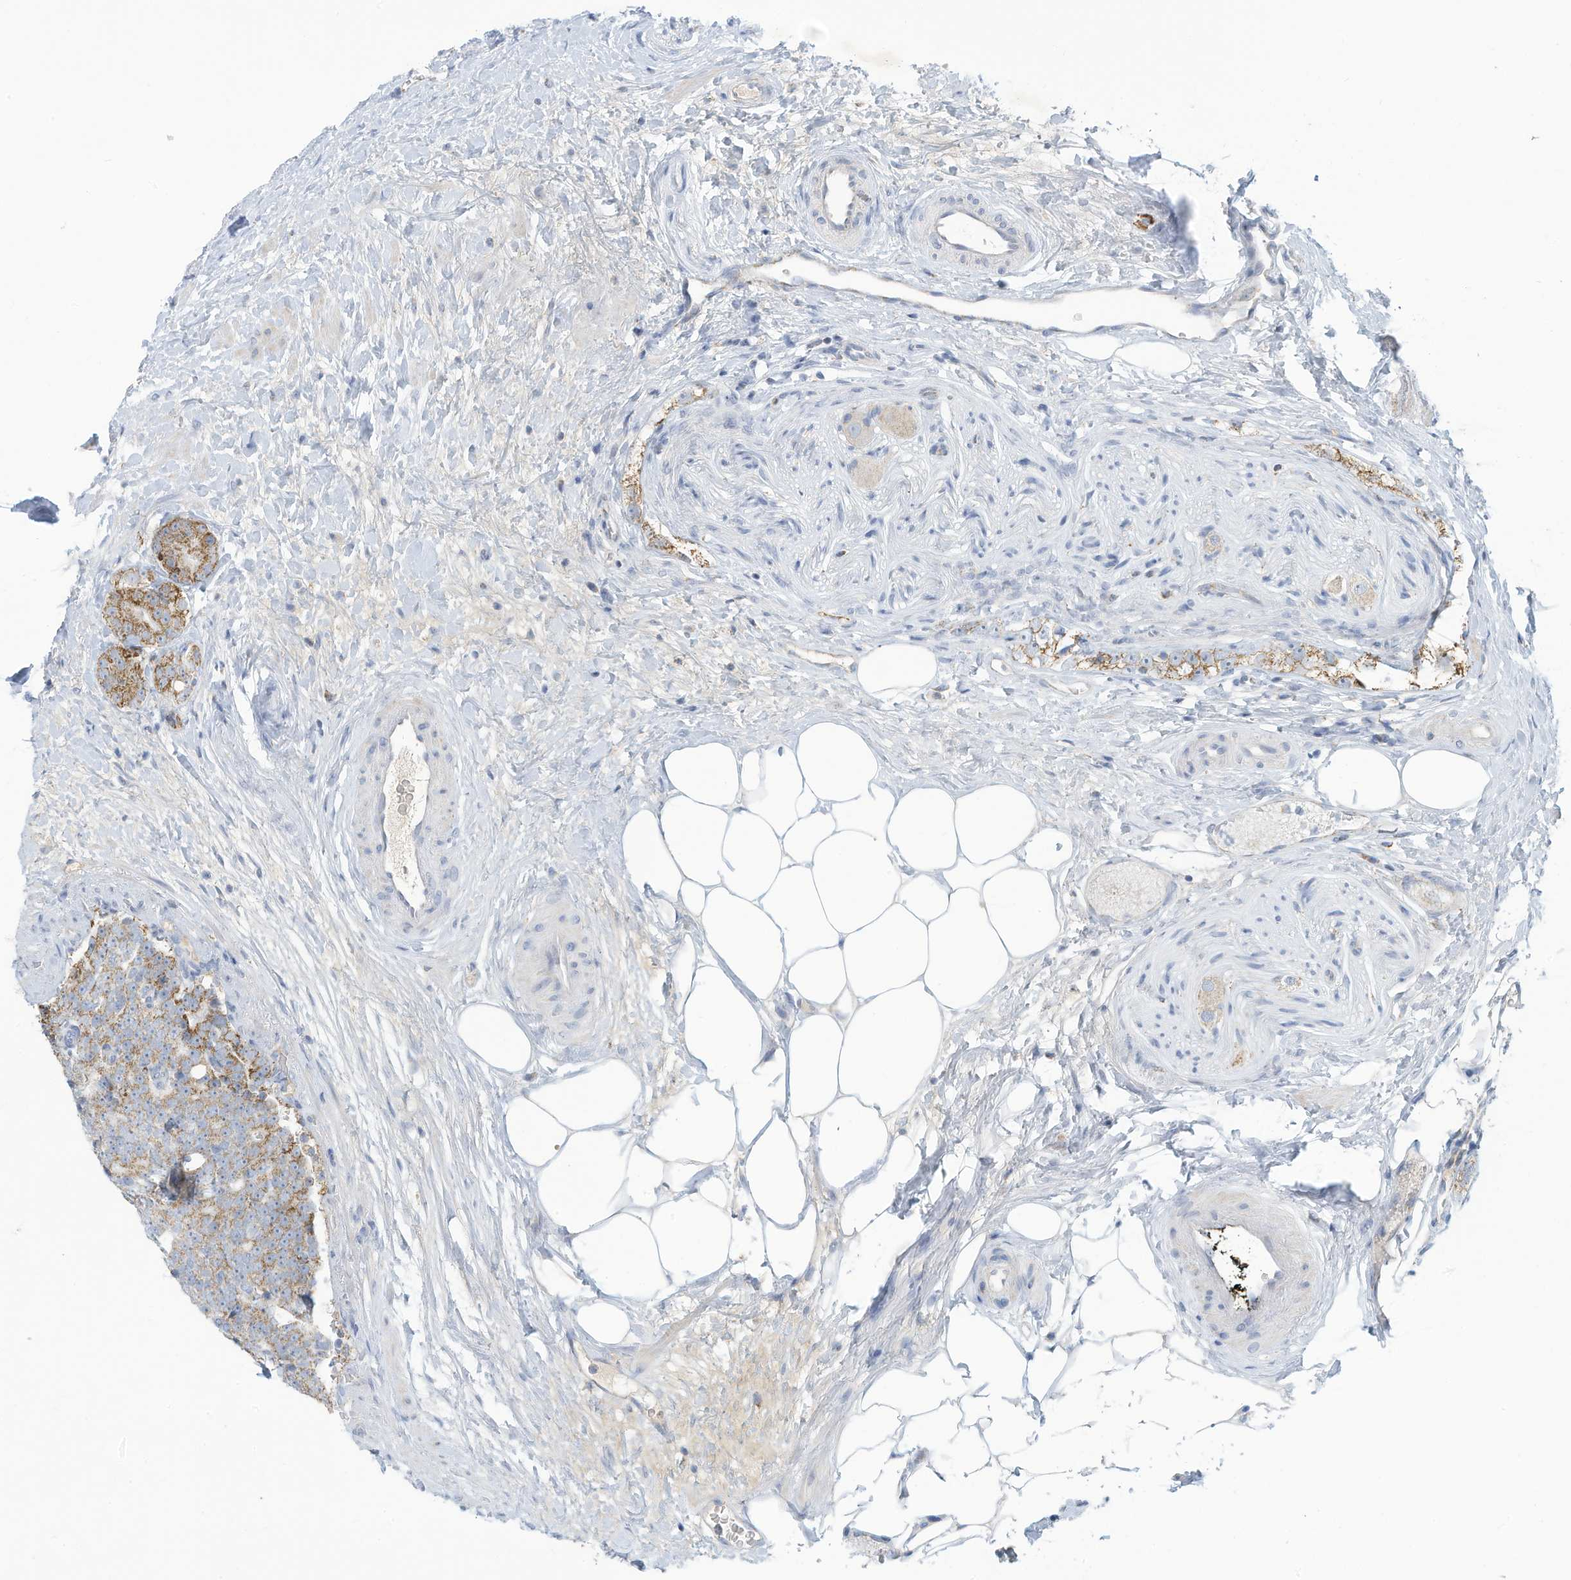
{"staining": {"intensity": "moderate", "quantity": ">75%", "location": "cytoplasmic/membranous"}, "tissue": "prostate cancer", "cell_type": "Tumor cells", "image_type": "cancer", "snomed": [{"axis": "morphology", "description": "Adenocarcinoma, High grade"}, {"axis": "topography", "description": "Prostate"}], "caption": "This histopathology image shows prostate cancer (high-grade adenocarcinoma) stained with immunohistochemistry to label a protein in brown. The cytoplasmic/membranous of tumor cells show moderate positivity for the protein. Nuclei are counter-stained blue.", "gene": "NLN", "patient": {"sex": "male", "age": 56}}